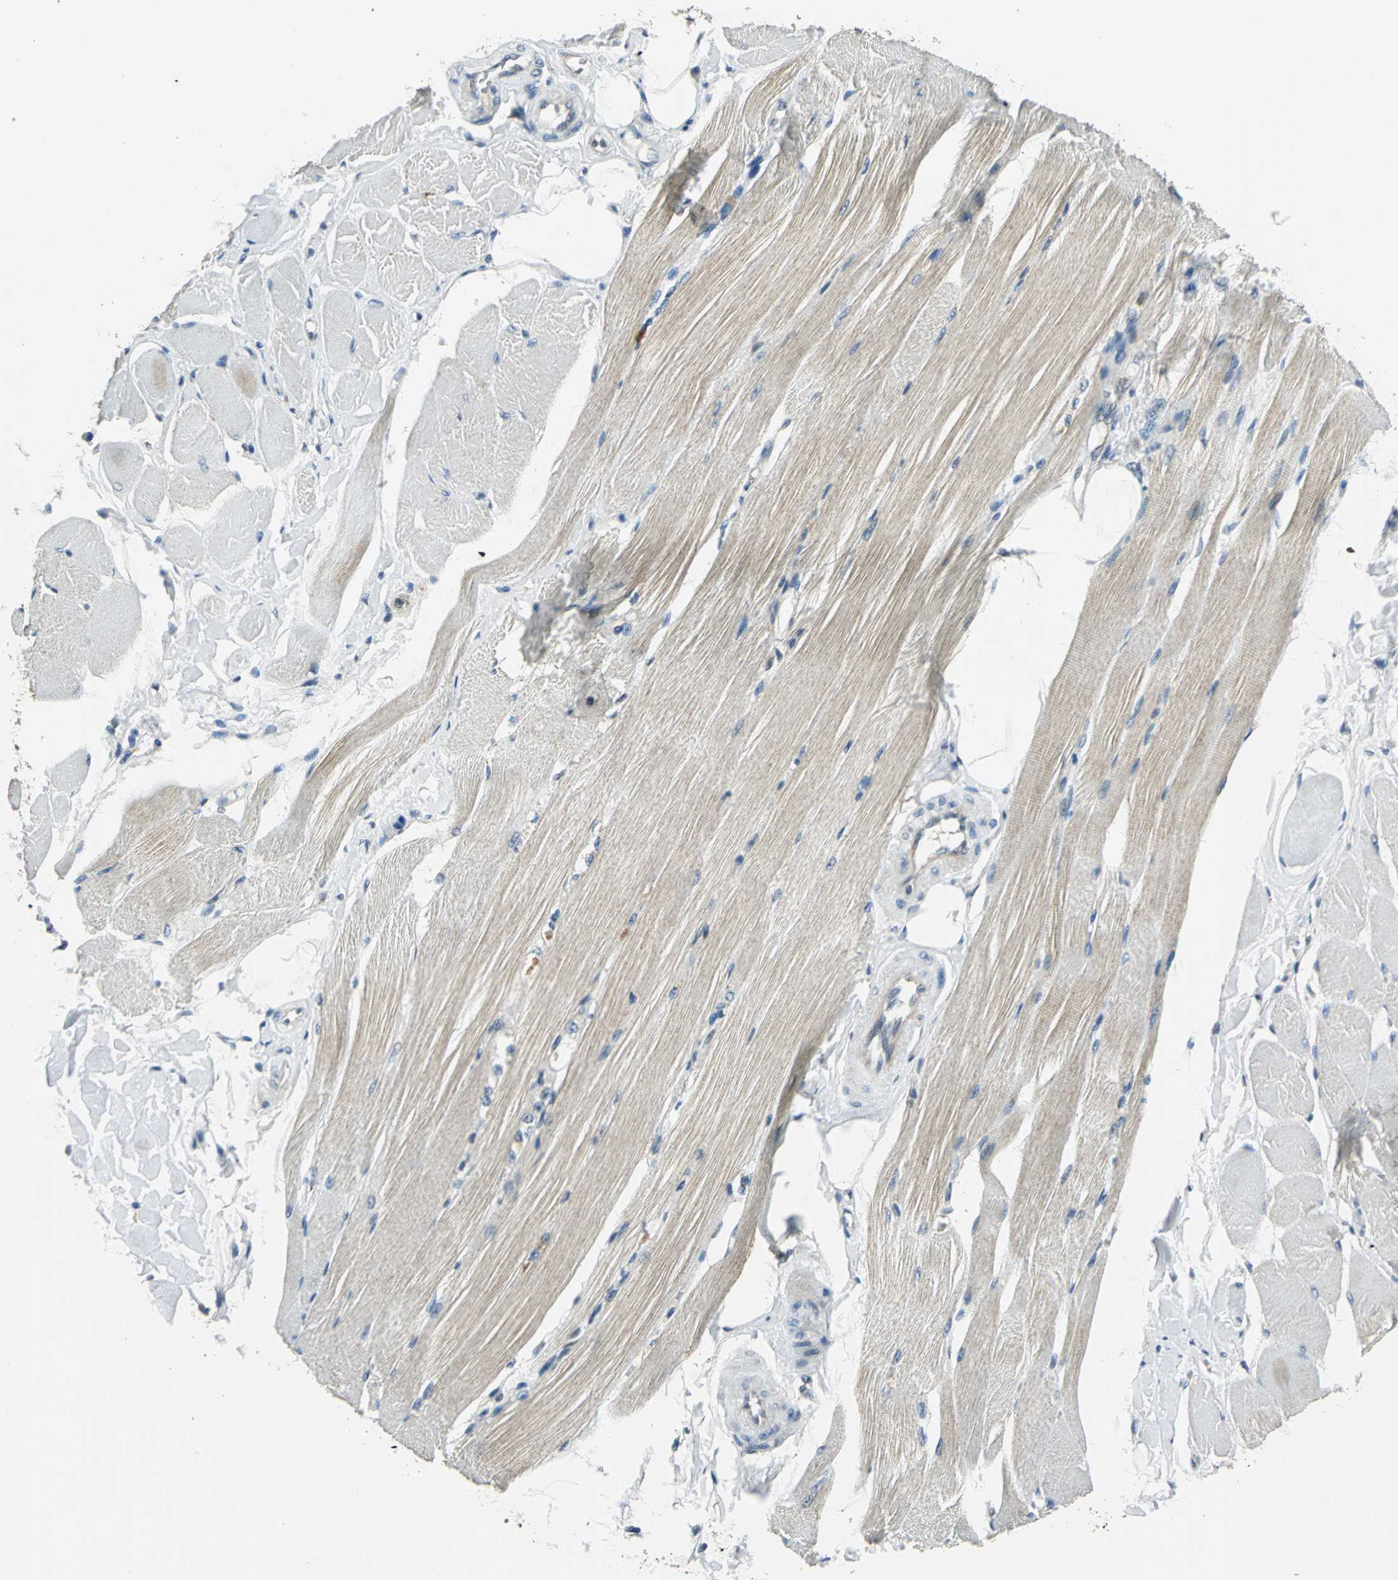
{"staining": {"intensity": "weak", "quantity": "25%-75%", "location": "cytoplasmic/membranous"}, "tissue": "skeletal muscle", "cell_type": "Myocytes", "image_type": "normal", "snomed": [{"axis": "morphology", "description": "Normal tissue, NOS"}, {"axis": "topography", "description": "Skeletal muscle"}, {"axis": "topography", "description": "Peripheral nerve tissue"}], "caption": "DAB immunohistochemical staining of benign skeletal muscle exhibits weak cytoplasmic/membranous protein expression in approximately 25%-75% of myocytes.", "gene": "NUDT2", "patient": {"sex": "female", "age": 84}}